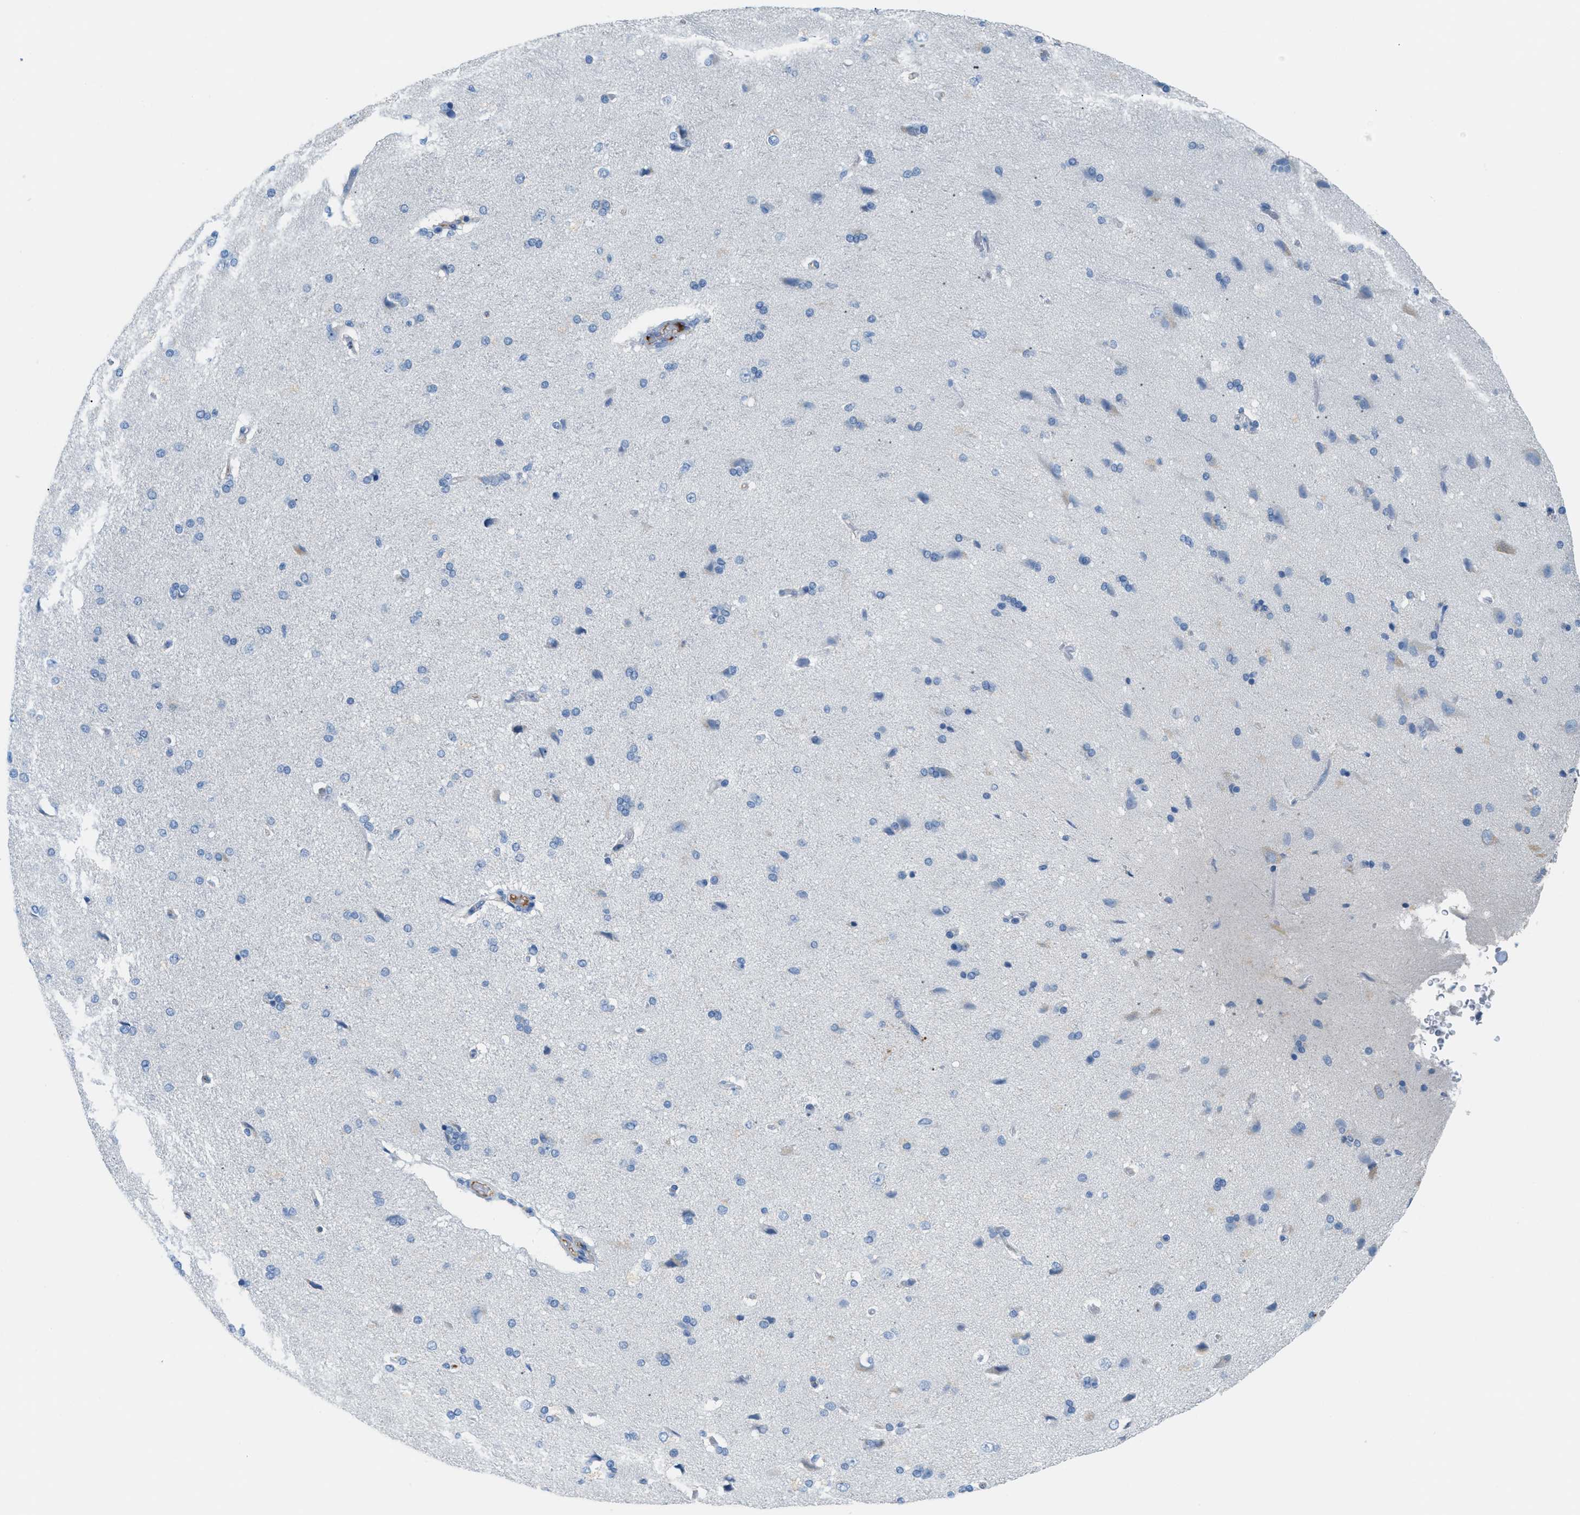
{"staining": {"intensity": "negative", "quantity": "none", "location": "none"}, "tissue": "cerebral cortex", "cell_type": "Endothelial cells", "image_type": "normal", "snomed": [{"axis": "morphology", "description": "Normal tissue, NOS"}, {"axis": "topography", "description": "Cerebral cortex"}], "caption": "Histopathology image shows no protein staining in endothelial cells of normal cerebral cortex. (Stains: DAB immunohistochemistry with hematoxylin counter stain, Microscopy: brightfield microscopy at high magnification).", "gene": "CFI", "patient": {"sex": "male", "age": 62}}